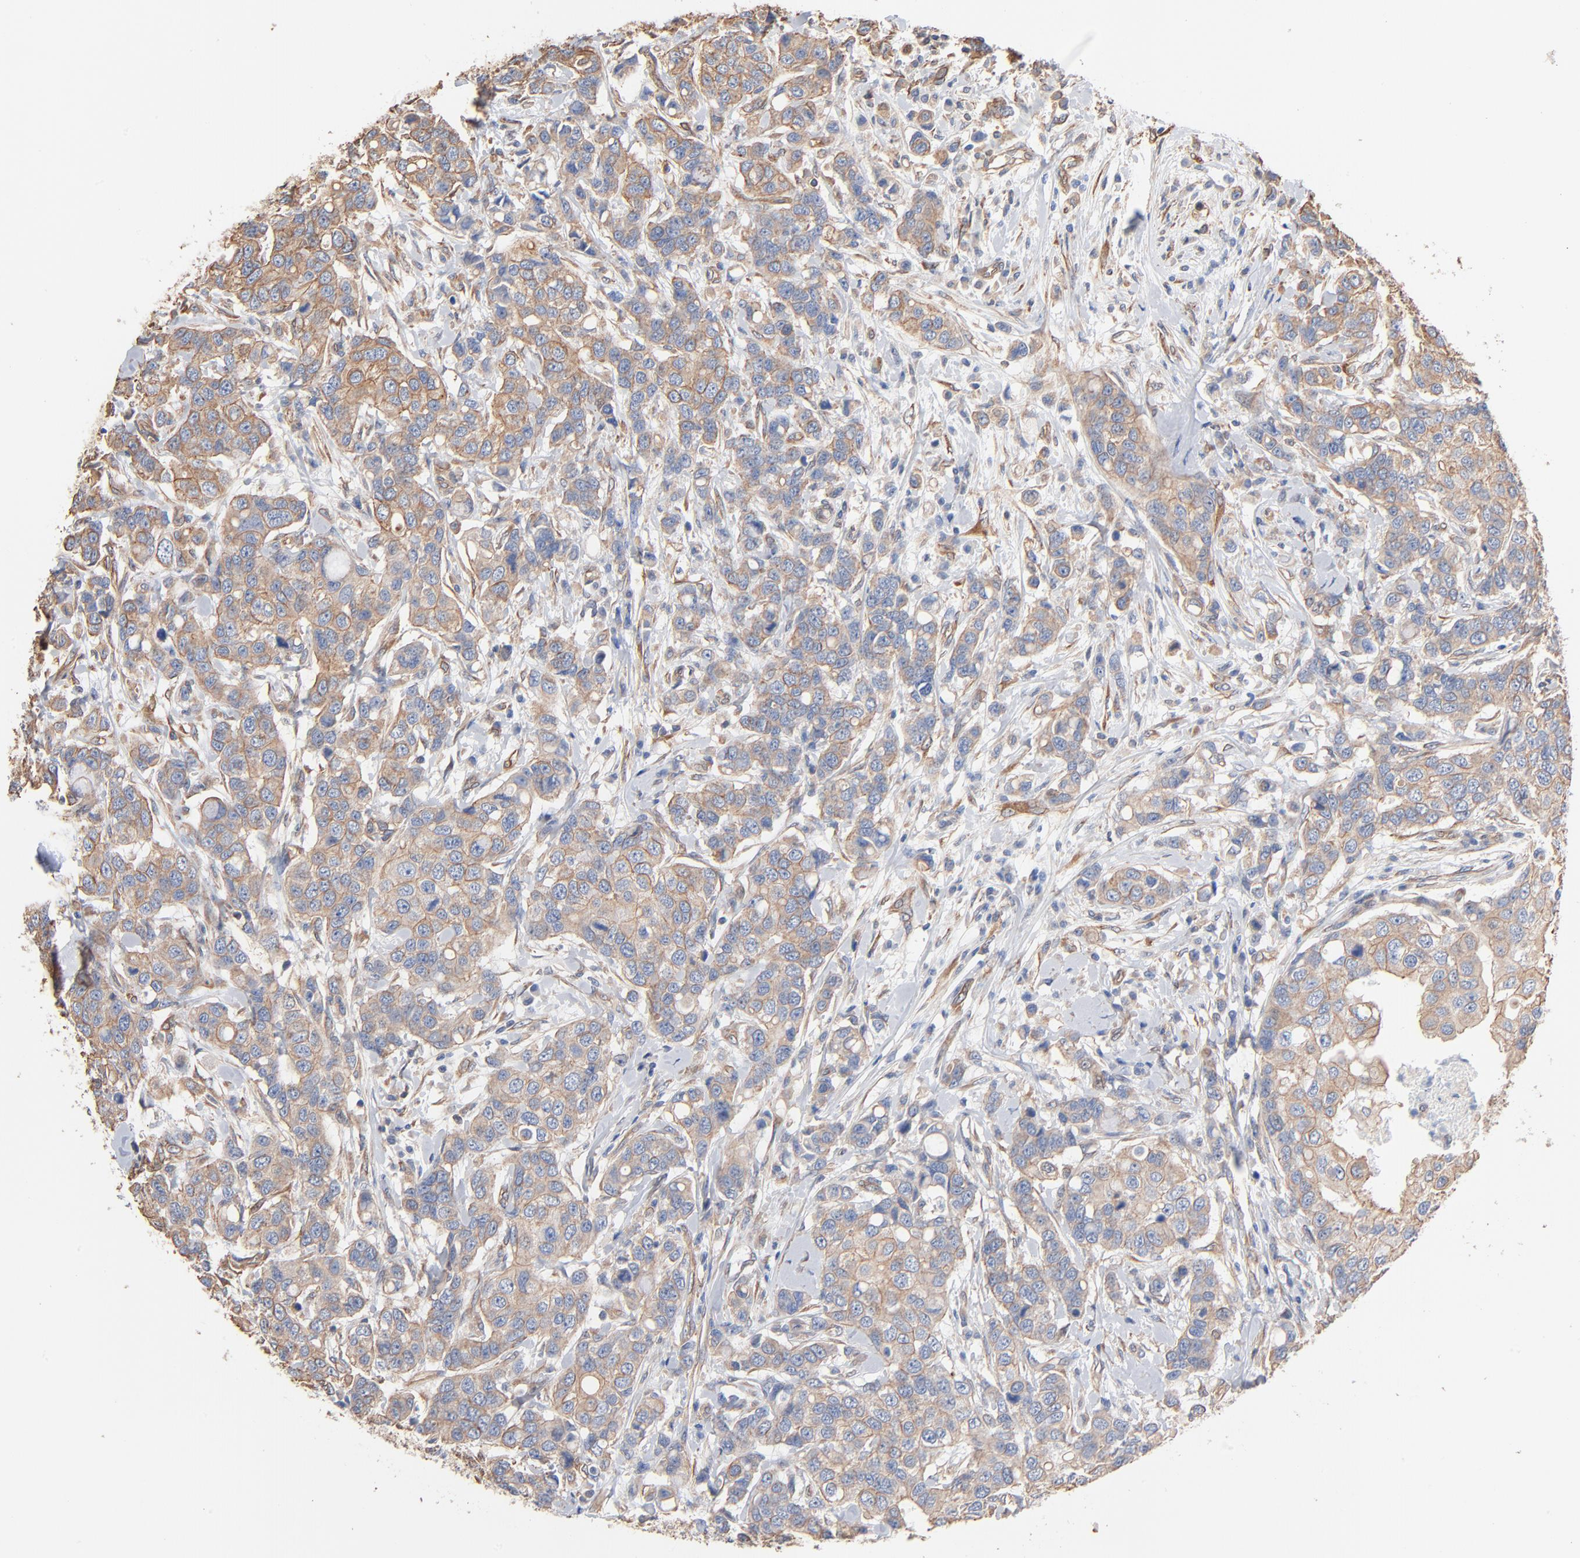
{"staining": {"intensity": "weak", "quantity": ">75%", "location": "cytoplasmic/membranous"}, "tissue": "breast cancer", "cell_type": "Tumor cells", "image_type": "cancer", "snomed": [{"axis": "morphology", "description": "Duct carcinoma"}, {"axis": "topography", "description": "Breast"}], "caption": "This micrograph reveals immunohistochemistry staining of human breast invasive ductal carcinoma, with low weak cytoplasmic/membranous expression in about >75% of tumor cells.", "gene": "ABCD4", "patient": {"sex": "female", "age": 27}}